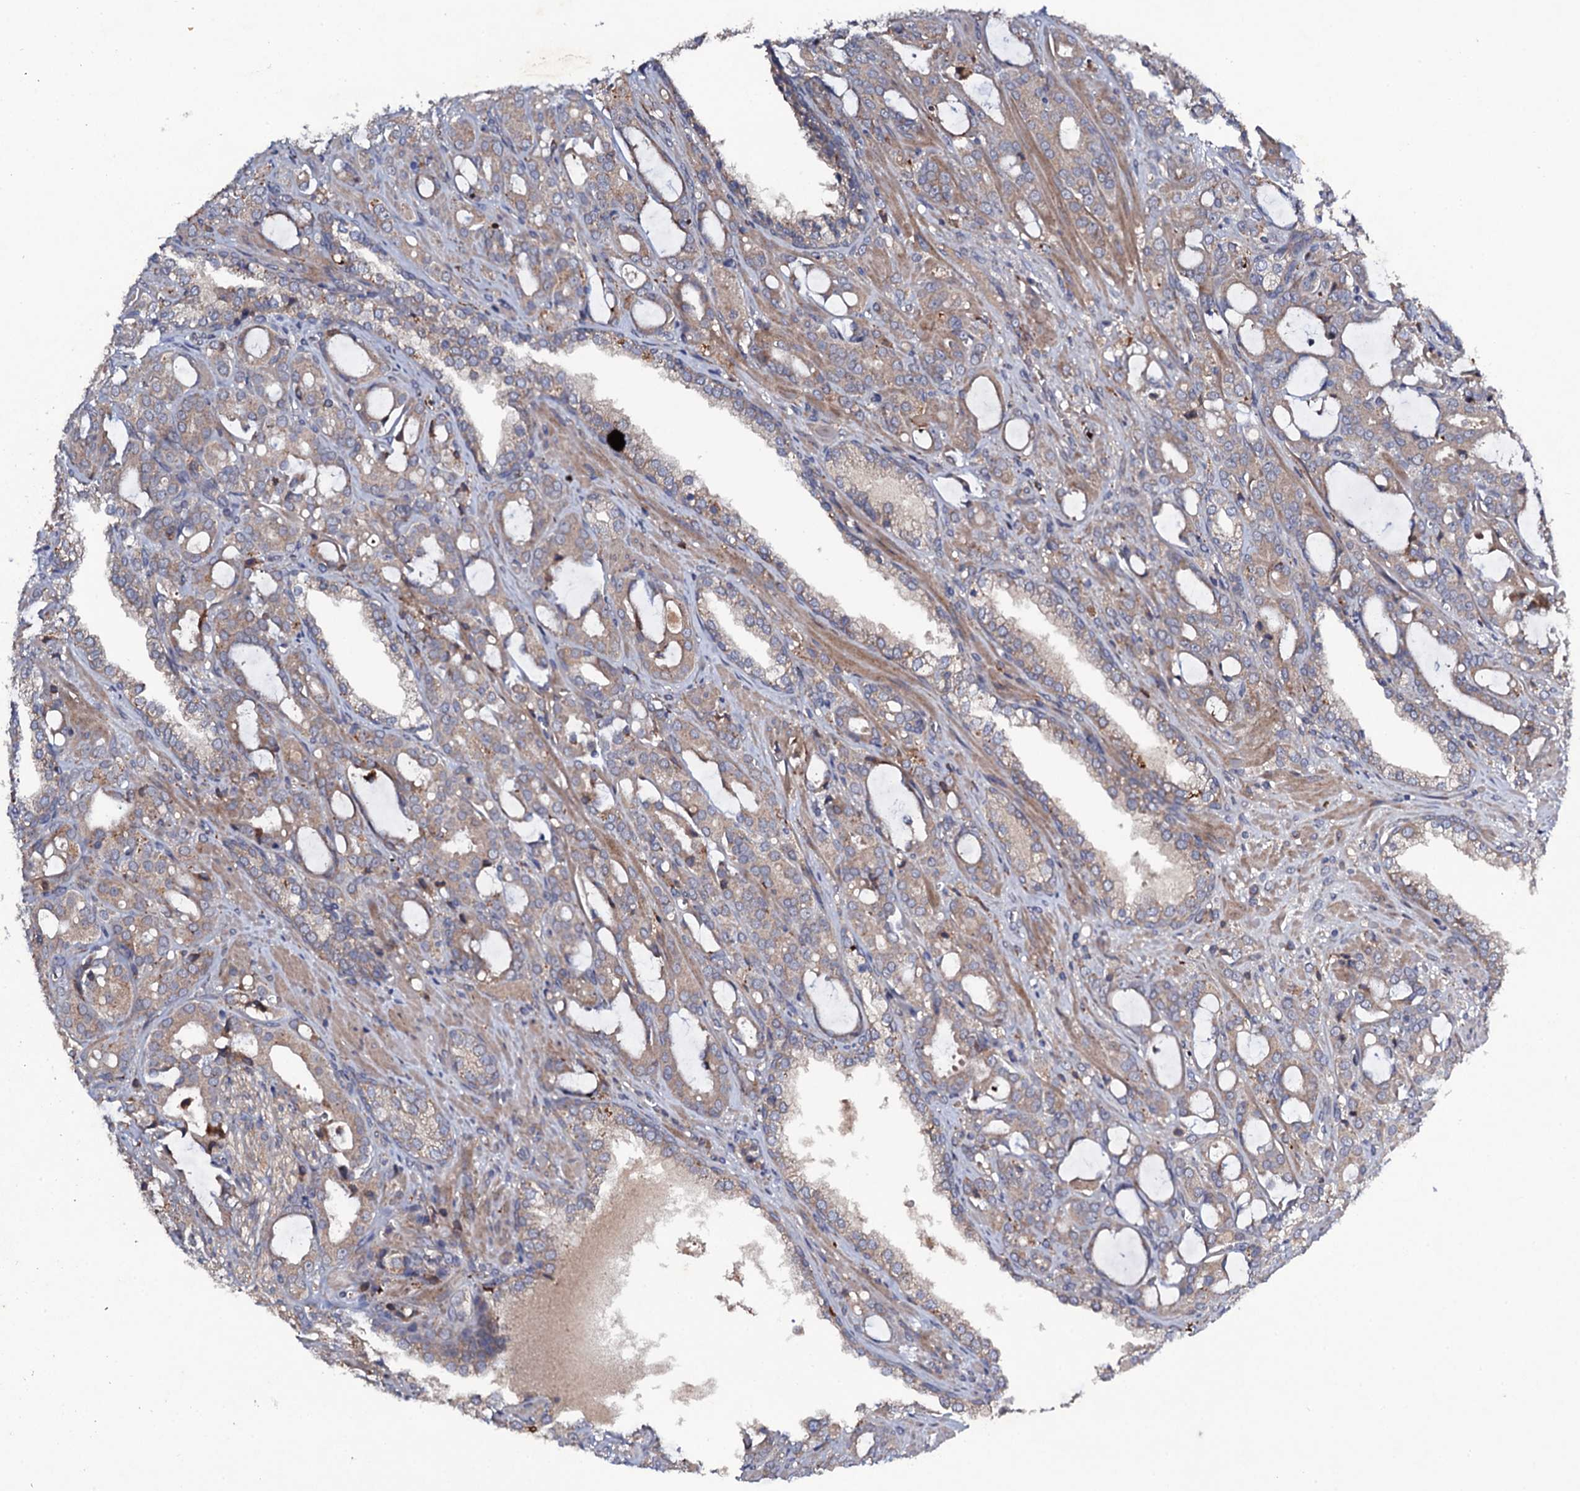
{"staining": {"intensity": "weak", "quantity": ">75%", "location": "cytoplasmic/membranous"}, "tissue": "prostate cancer", "cell_type": "Tumor cells", "image_type": "cancer", "snomed": [{"axis": "morphology", "description": "Adenocarcinoma, High grade"}, {"axis": "topography", "description": "Prostate"}], "caption": "Human prostate adenocarcinoma (high-grade) stained with a brown dye shows weak cytoplasmic/membranous positive expression in approximately >75% of tumor cells.", "gene": "LRRC28", "patient": {"sex": "male", "age": 72}}